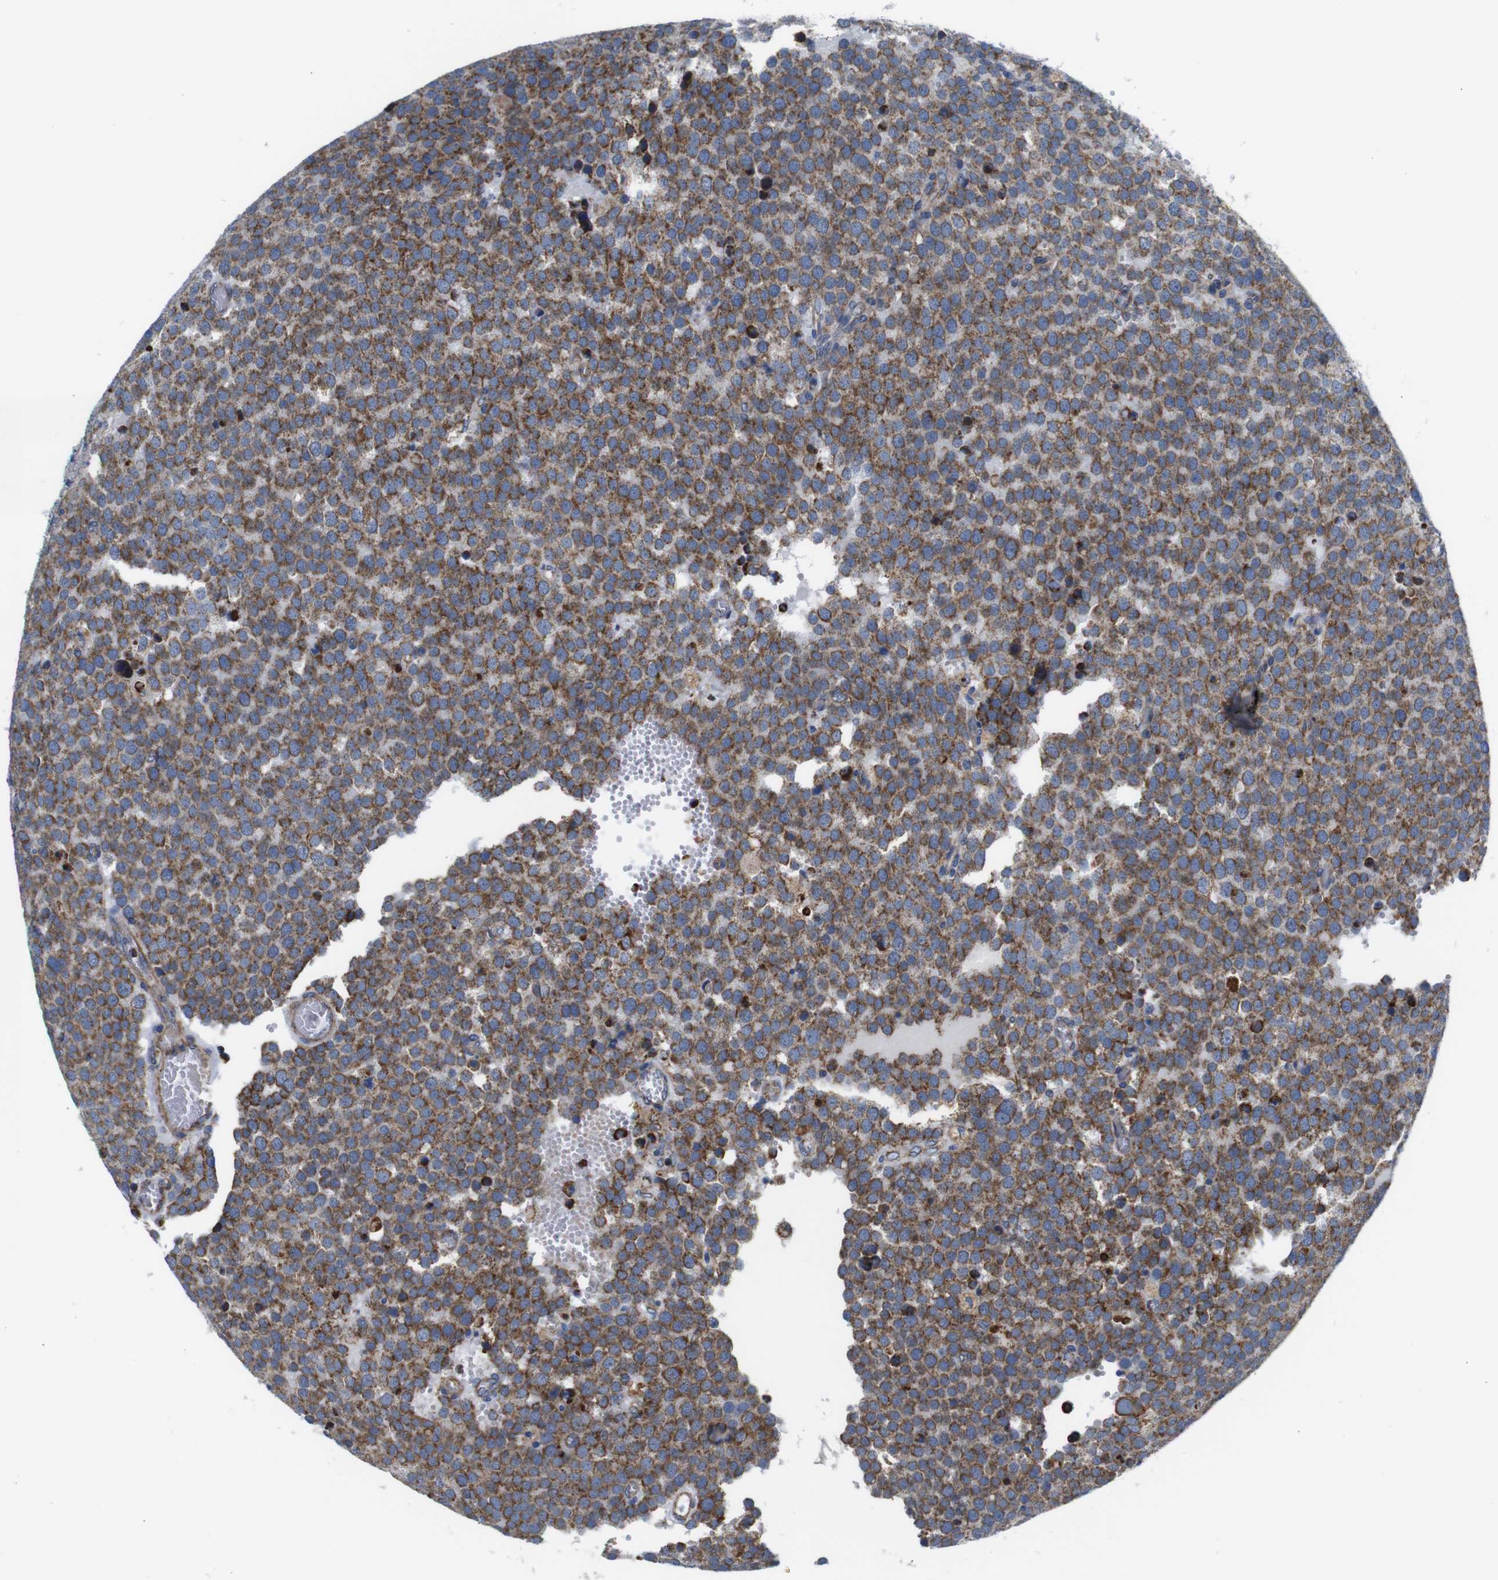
{"staining": {"intensity": "moderate", "quantity": ">75%", "location": "cytoplasmic/membranous"}, "tissue": "testis cancer", "cell_type": "Tumor cells", "image_type": "cancer", "snomed": [{"axis": "morphology", "description": "Normal tissue, NOS"}, {"axis": "morphology", "description": "Seminoma, NOS"}, {"axis": "topography", "description": "Testis"}], "caption": "The photomicrograph demonstrates immunohistochemical staining of testis seminoma. There is moderate cytoplasmic/membranous positivity is appreciated in about >75% of tumor cells.", "gene": "PDCD1LG2", "patient": {"sex": "male", "age": 71}}